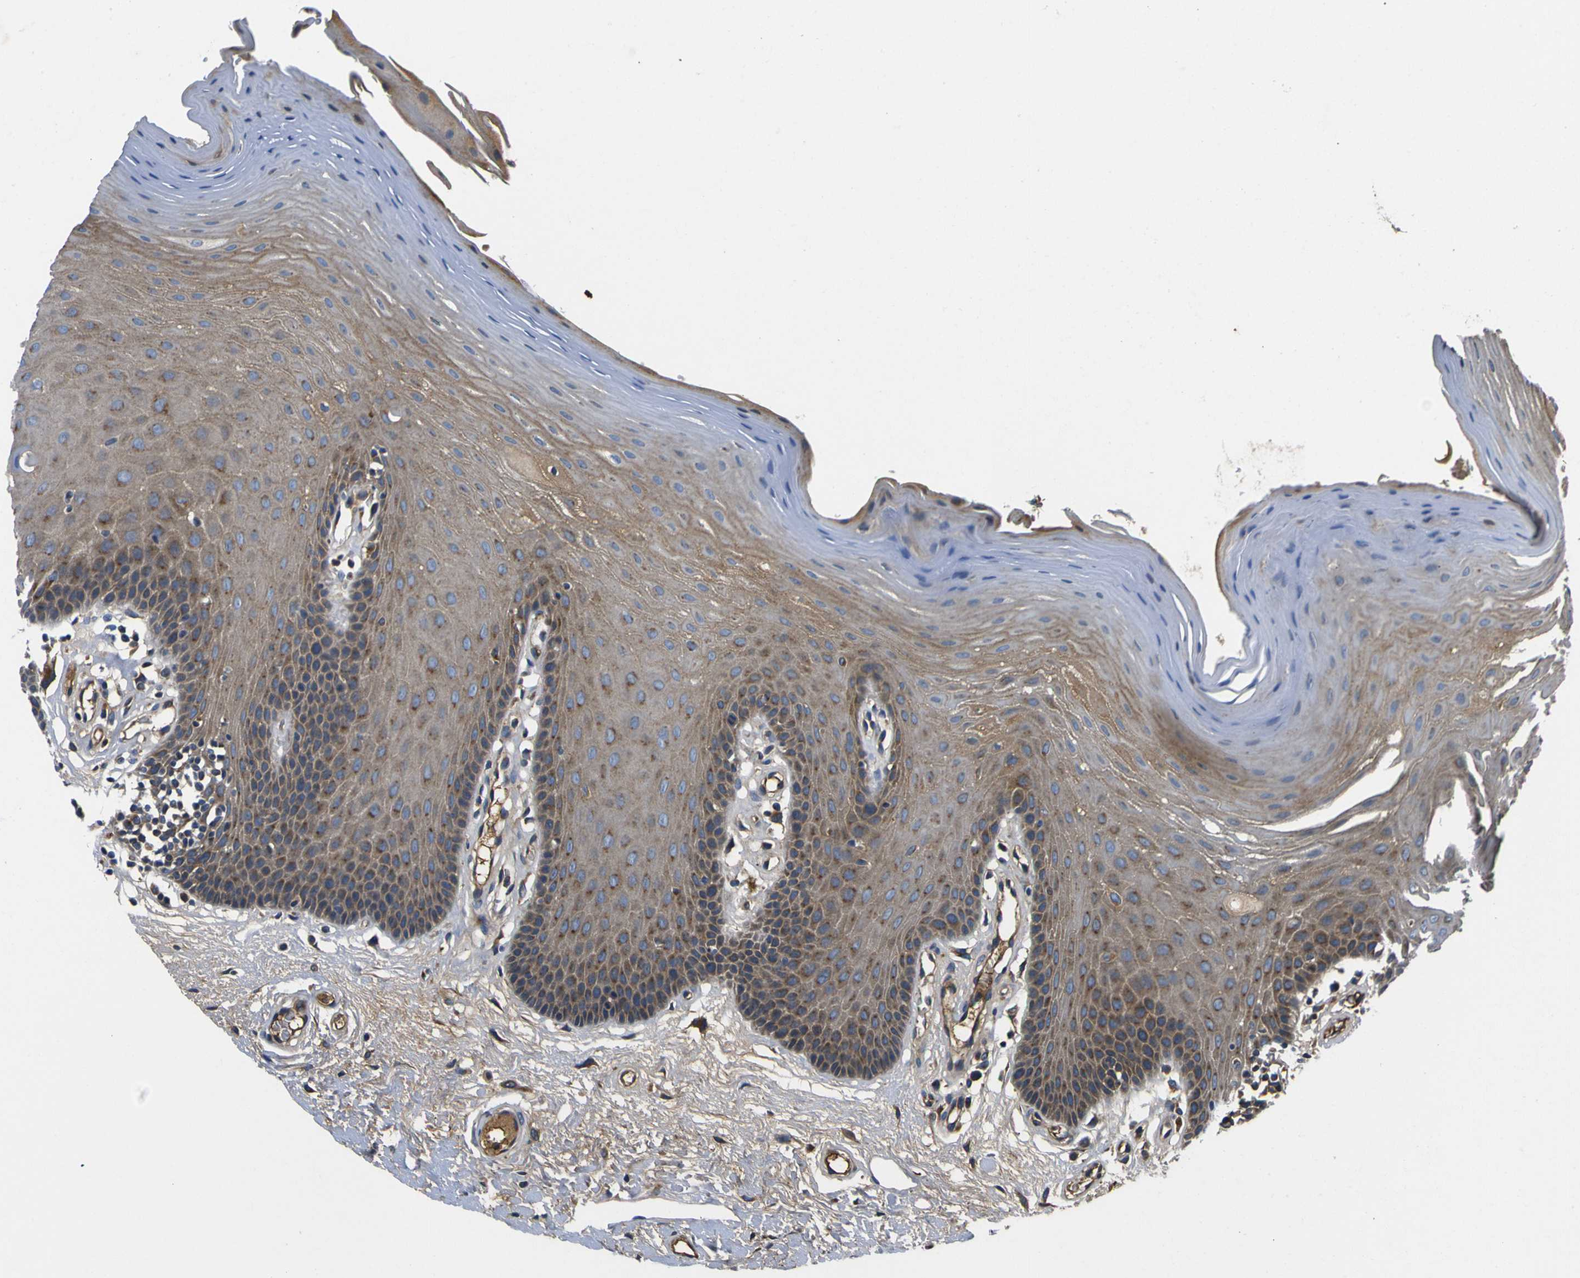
{"staining": {"intensity": "moderate", "quantity": ">75%", "location": "cytoplasmic/membranous"}, "tissue": "oral mucosa", "cell_type": "Squamous epithelial cells", "image_type": "normal", "snomed": [{"axis": "morphology", "description": "Normal tissue, NOS"}, {"axis": "morphology", "description": "Squamous cell carcinoma, NOS"}, {"axis": "topography", "description": "Skeletal muscle"}, {"axis": "topography", "description": "Adipose tissue"}, {"axis": "topography", "description": "Vascular tissue"}, {"axis": "topography", "description": "Oral tissue"}, {"axis": "topography", "description": "Peripheral nerve tissue"}, {"axis": "topography", "description": "Head-Neck"}], "caption": "Moderate cytoplasmic/membranous protein positivity is appreciated in approximately >75% of squamous epithelial cells in oral mucosa.", "gene": "RAB1B", "patient": {"sex": "male", "age": 71}}